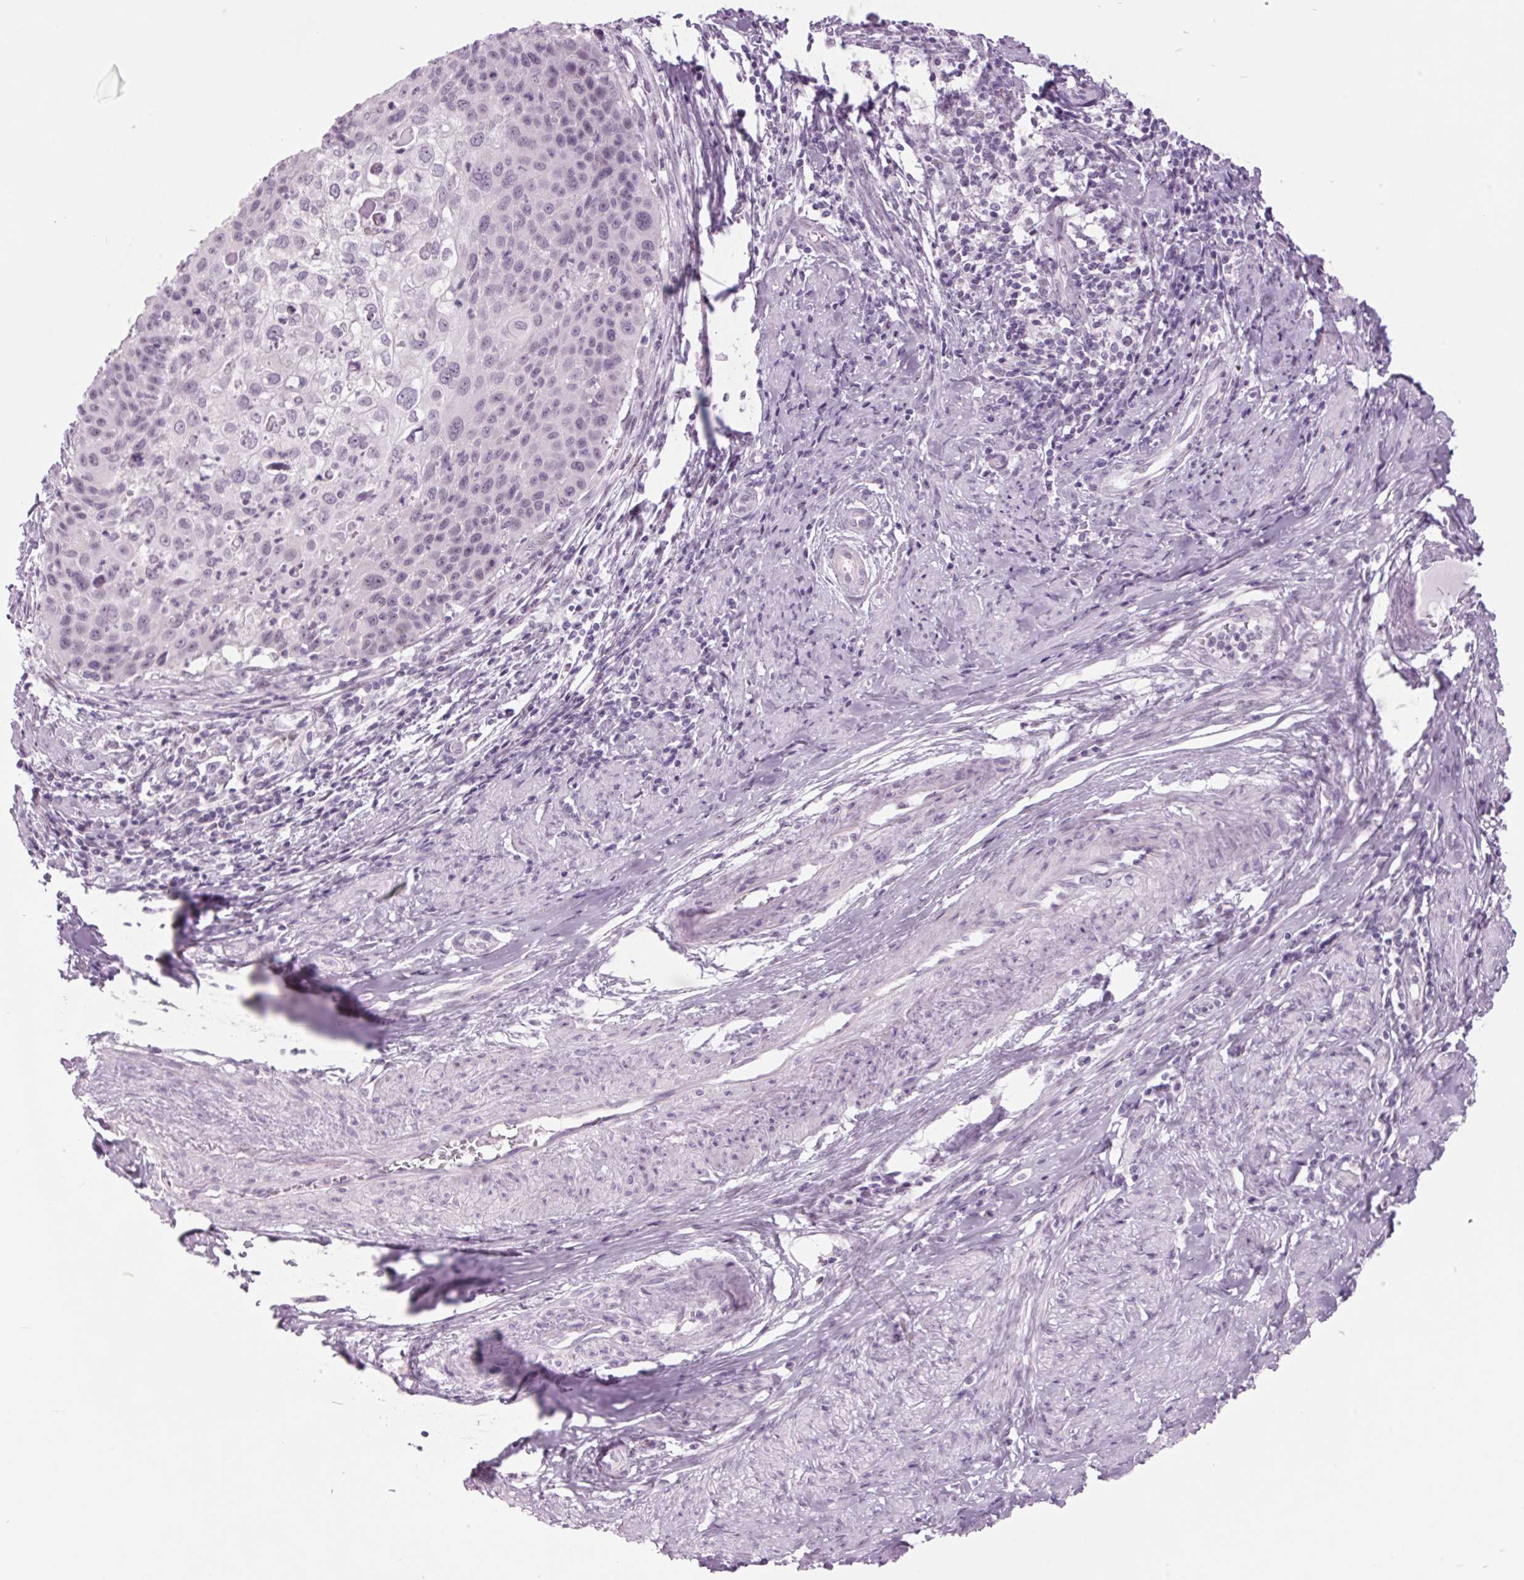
{"staining": {"intensity": "negative", "quantity": "none", "location": "none"}, "tissue": "cervical cancer", "cell_type": "Tumor cells", "image_type": "cancer", "snomed": [{"axis": "morphology", "description": "Squamous cell carcinoma, NOS"}, {"axis": "topography", "description": "Cervix"}], "caption": "Tumor cells show no significant protein staining in cervical cancer.", "gene": "ODAD2", "patient": {"sex": "female", "age": 65}}